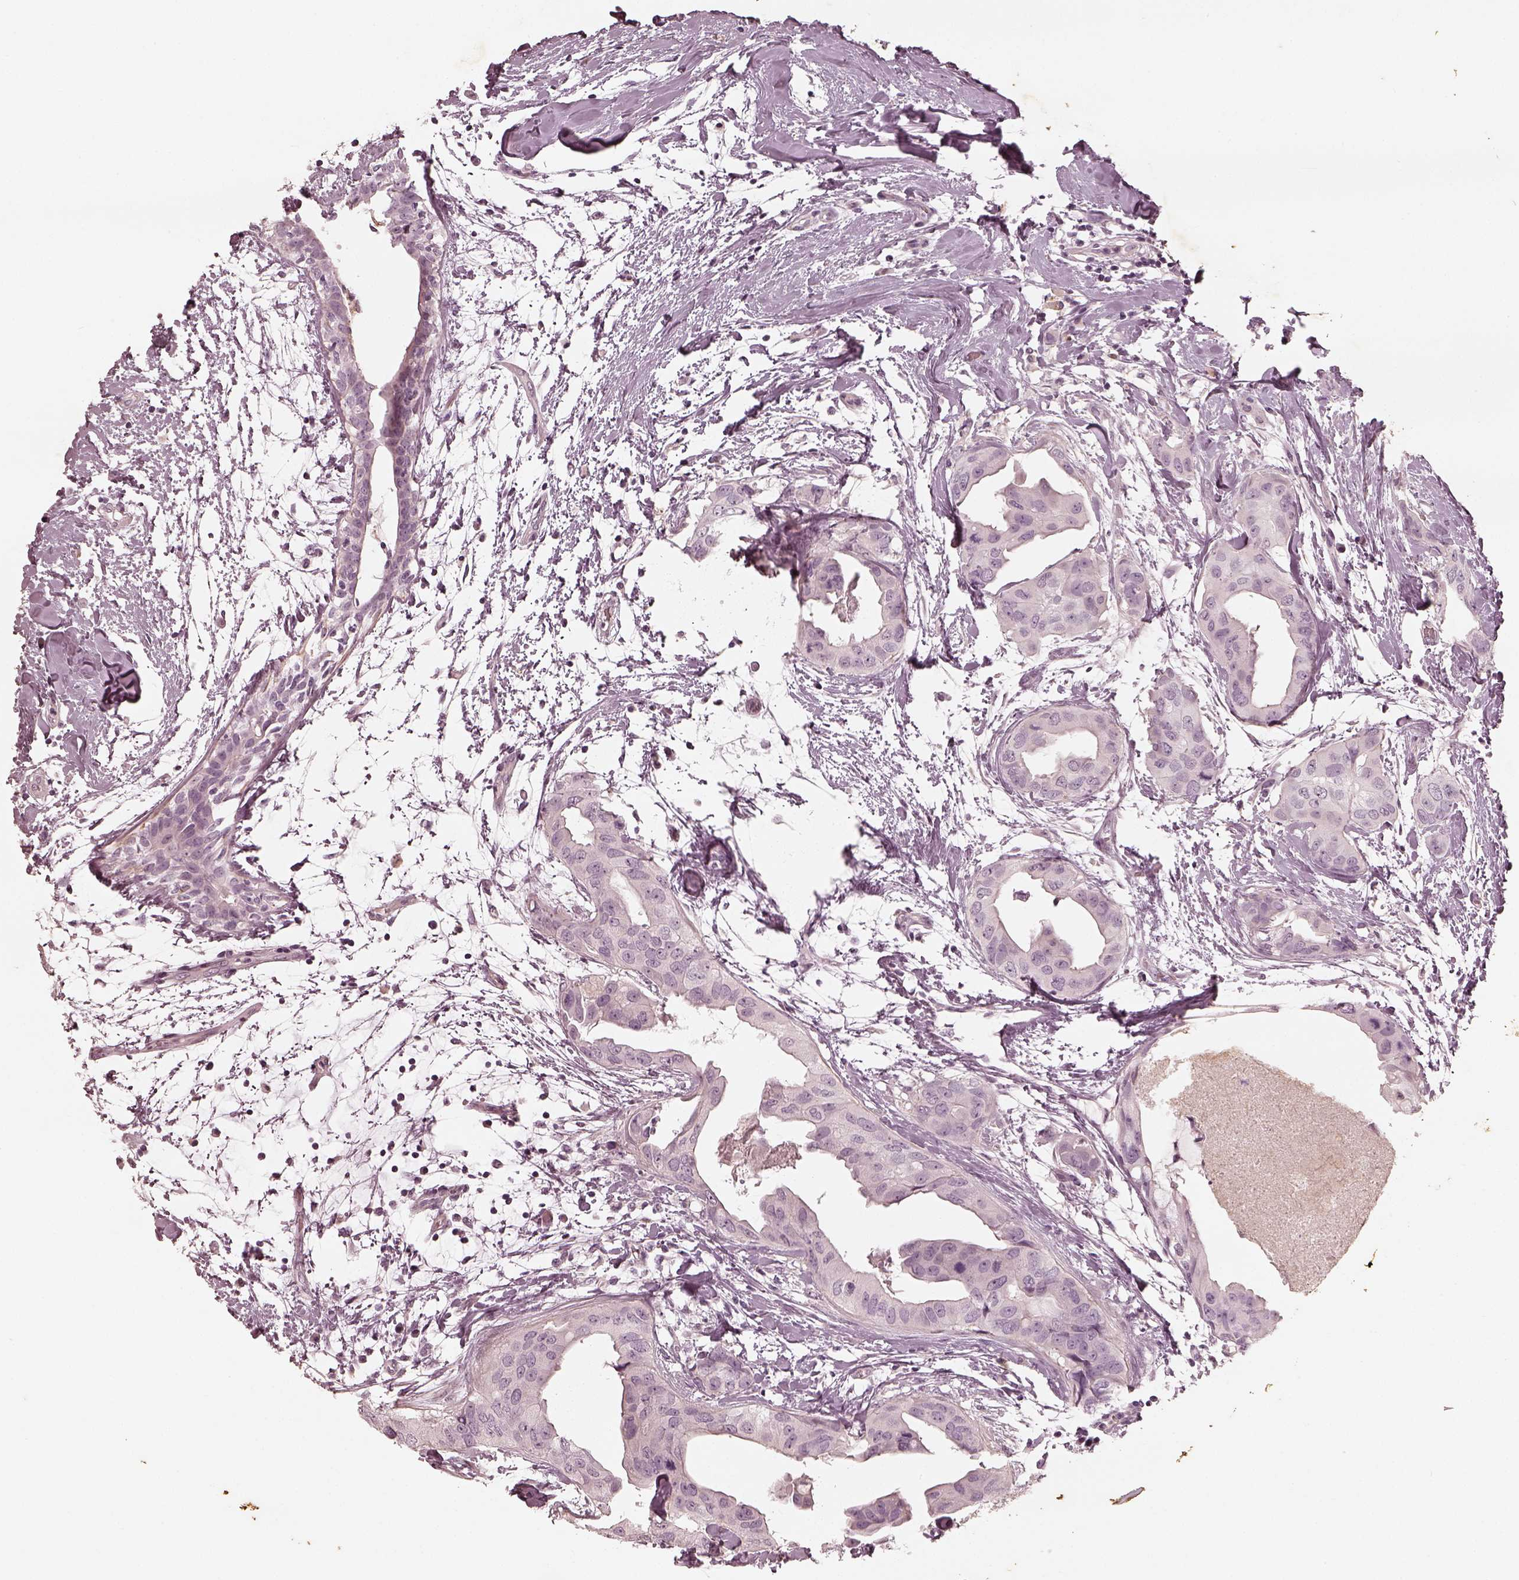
{"staining": {"intensity": "negative", "quantity": "none", "location": "none"}, "tissue": "breast cancer", "cell_type": "Tumor cells", "image_type": "cancer", "snomed": [{"axis": "morphology", "description": "Normal tissue, NOS"}, {"axis": "morphology", "description": "Duct carcinoma"}, {"axis": "topography", "description": "Breast"}], "caption": "Immunohistochemistry (IHC) of human breast infiltrating ductal carcinoma reveals no staining in tumor cells.", "gene": "ADRB3", "patient": {"sex": "female", "age": 40}}